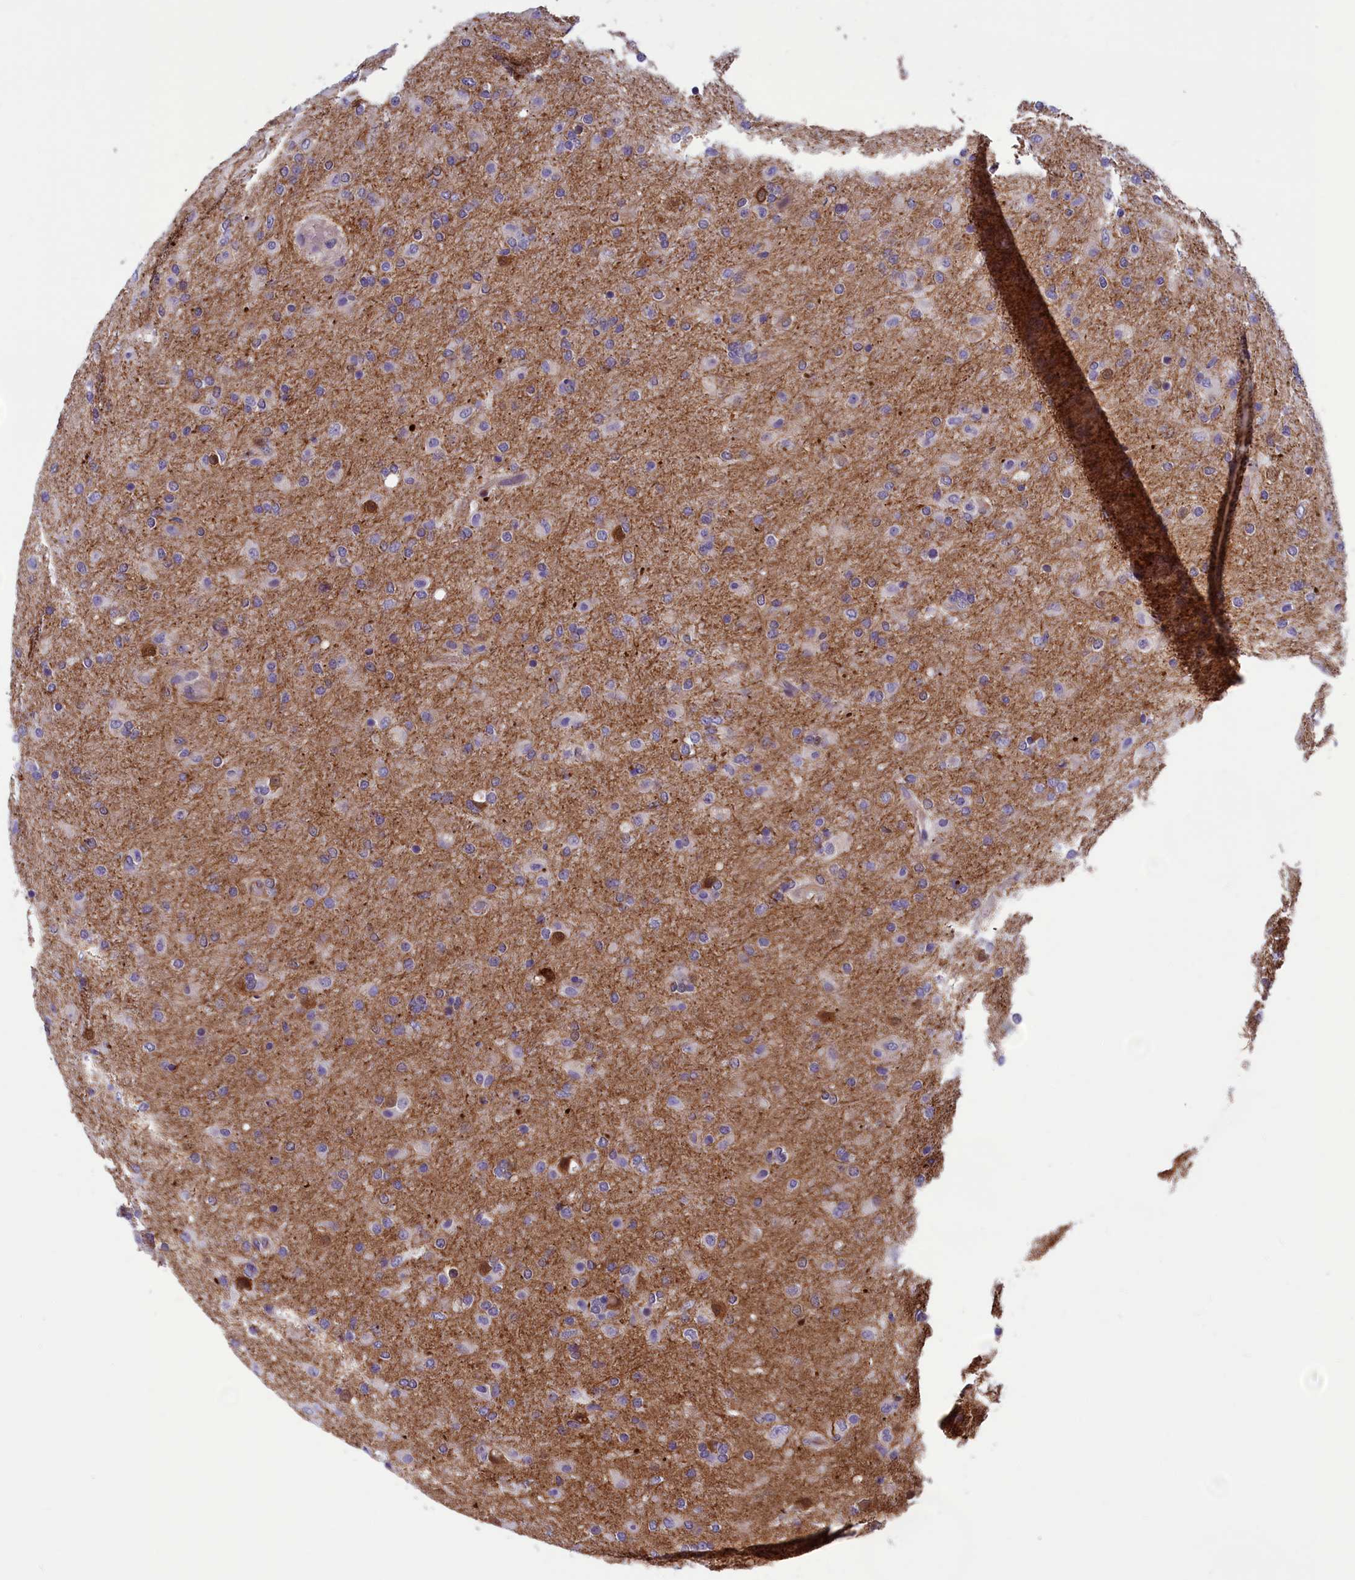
{"staining": {"intensity": "negative", "quantity": "none", "location": "none"}, "tissue": "glioma", "cell_type": "Tumor cells", "image_type": "cancer", "snomed": [{"axis": "morphology", "description": "Glioma, malignant, Low grade"}, {"axis": "topography", "description": "Brain"}], "caption": "The image exhibits no staining of tumor cells in malignant glioma (low-grade). (Brightfield microscopy of DAB (3,3'-diaminobenzidine) IHC at high magnification).", "gene": "HECA", "patient": {"sex": "male", "age": 65}}